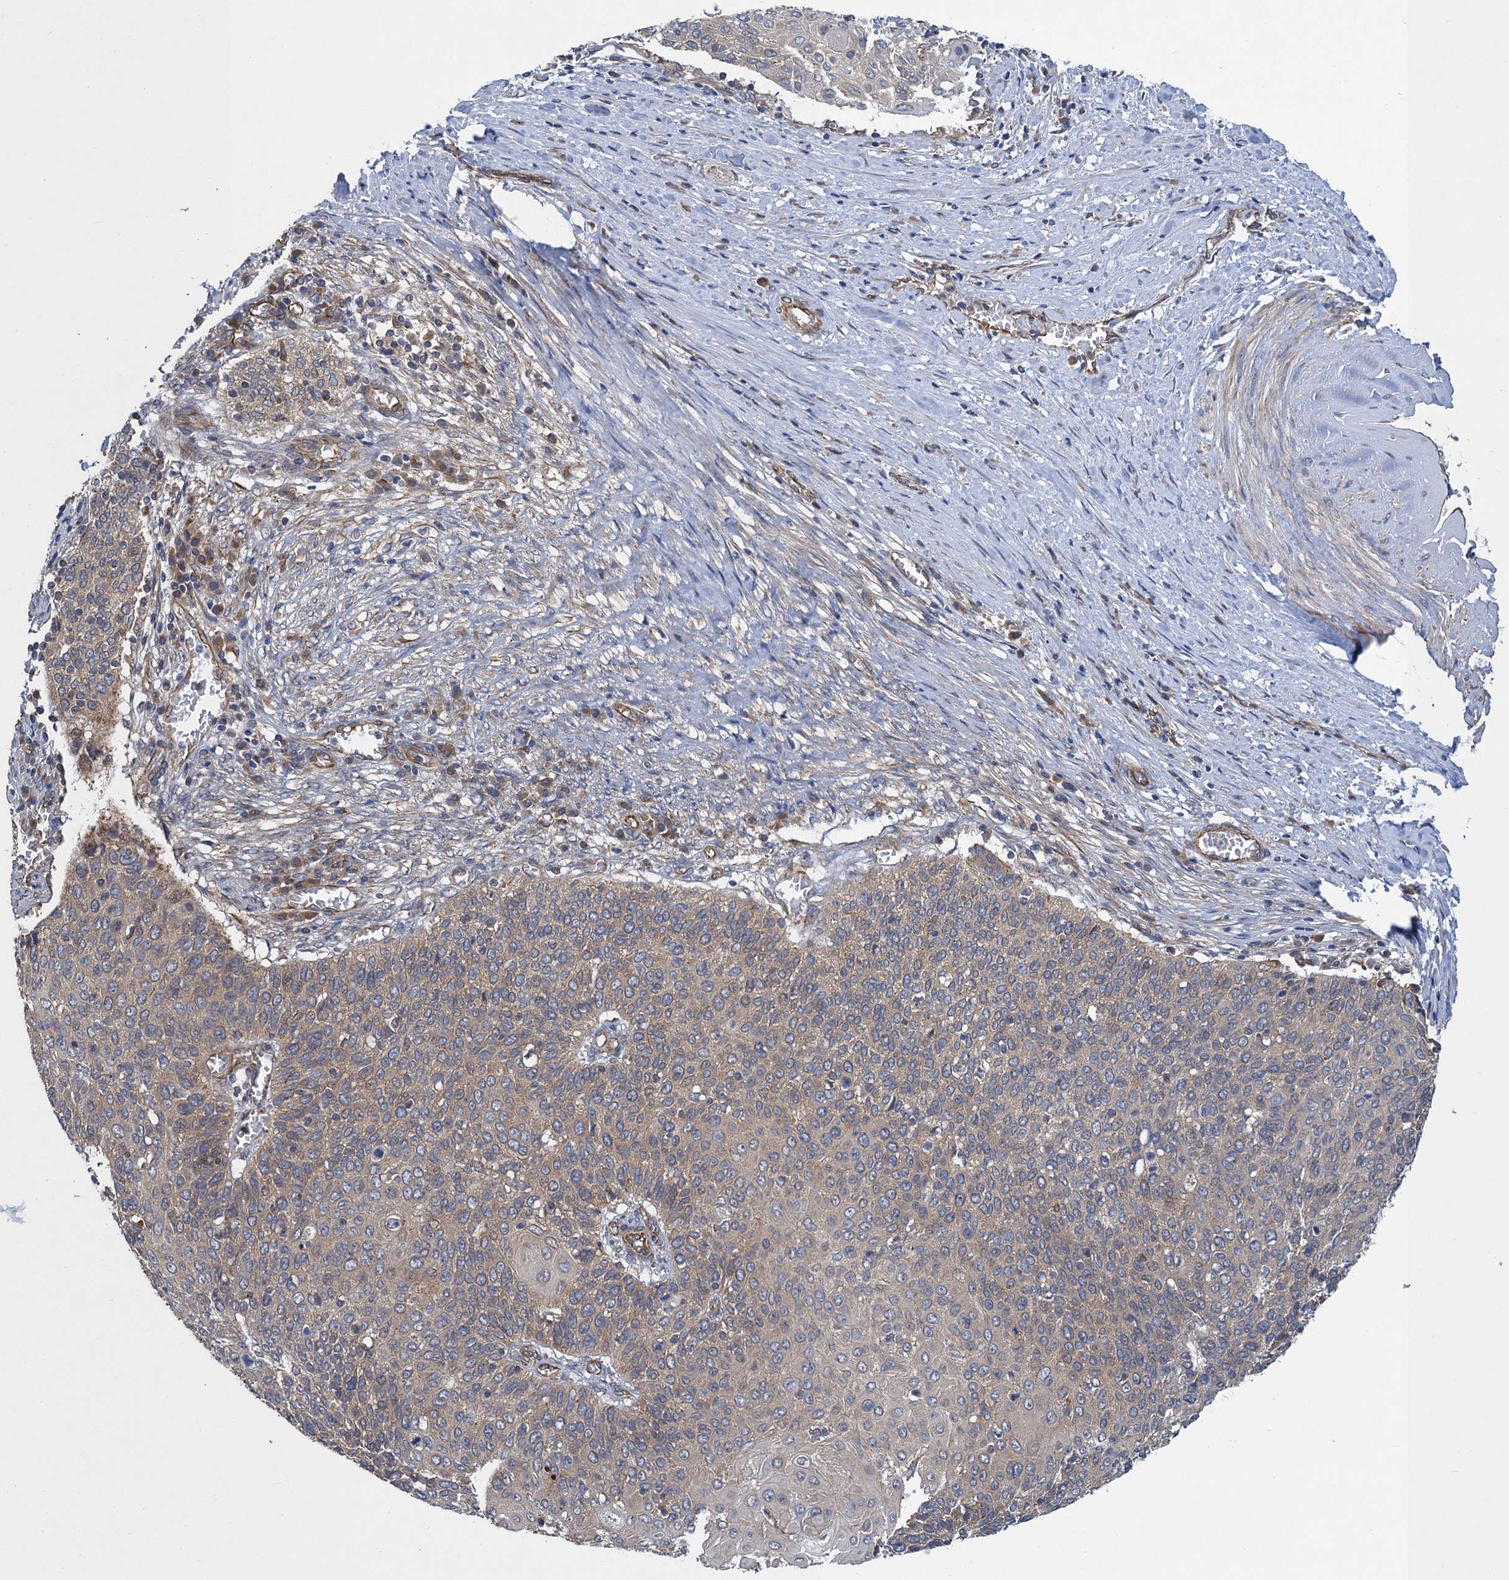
{"staining": {"intensity": "weak", "quantity": "25%-75%", "location": "cytoplasmic/membranous"}, "tissue": "cervical cancer", "cell_type": "Tumor cells", "image_type": "cancer", "snomed": [{"axis": "morphology", "description": "Squamous cell carcinoma, NOS"}, {"axis": "topography", "description": "Cervix"}], "caption": "Cervical cancer was stained to show a protein in brown. There is low levels of weak cytoplasmic/membranous staining in approximately 25%-75% of tumor cells.", "gene": "PJA2", "patient": {"sex": "female", "age": 39}}